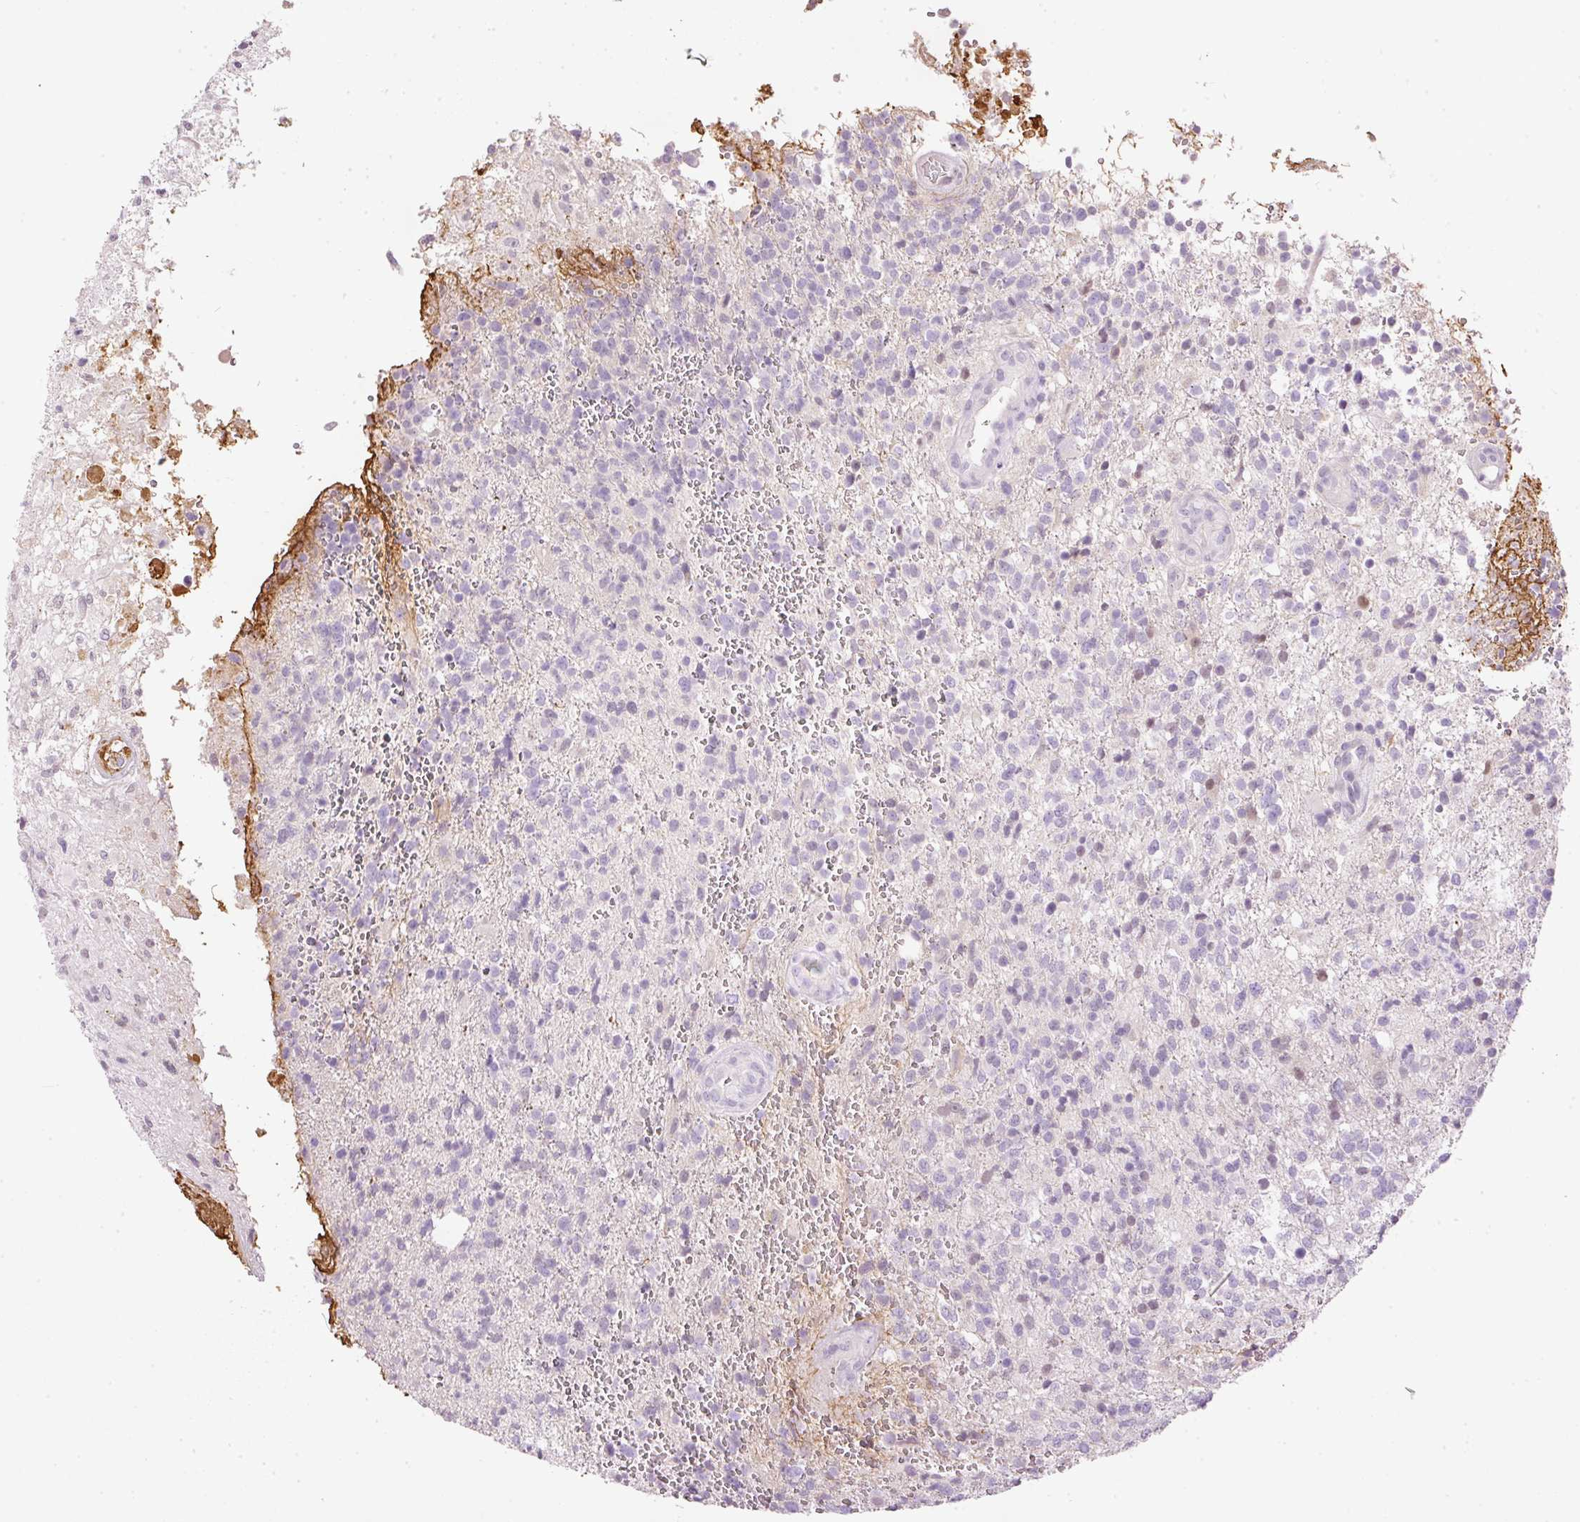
{"staining": {"intensity": "negative", "quantity": "none", "location": "none"}, "tissue": "glioma", "cell_type": "Tumor cells", "image_type": "cancer", "snomed": [{"axis": "morphology", "description": "Glioma, malignant, High grade"}, {"axis": "topography", "description": "Brain"}], "caption": "A micrograph of malignant glioma (high-grade) stained for a protein displays no brown staining in tumor cells. (DAB (3,3'-diaminobenzidine) IHC with hematoxylin counter stain).", "gene": "KPNA5", "patient": {"sex": "male", "age": 56}}